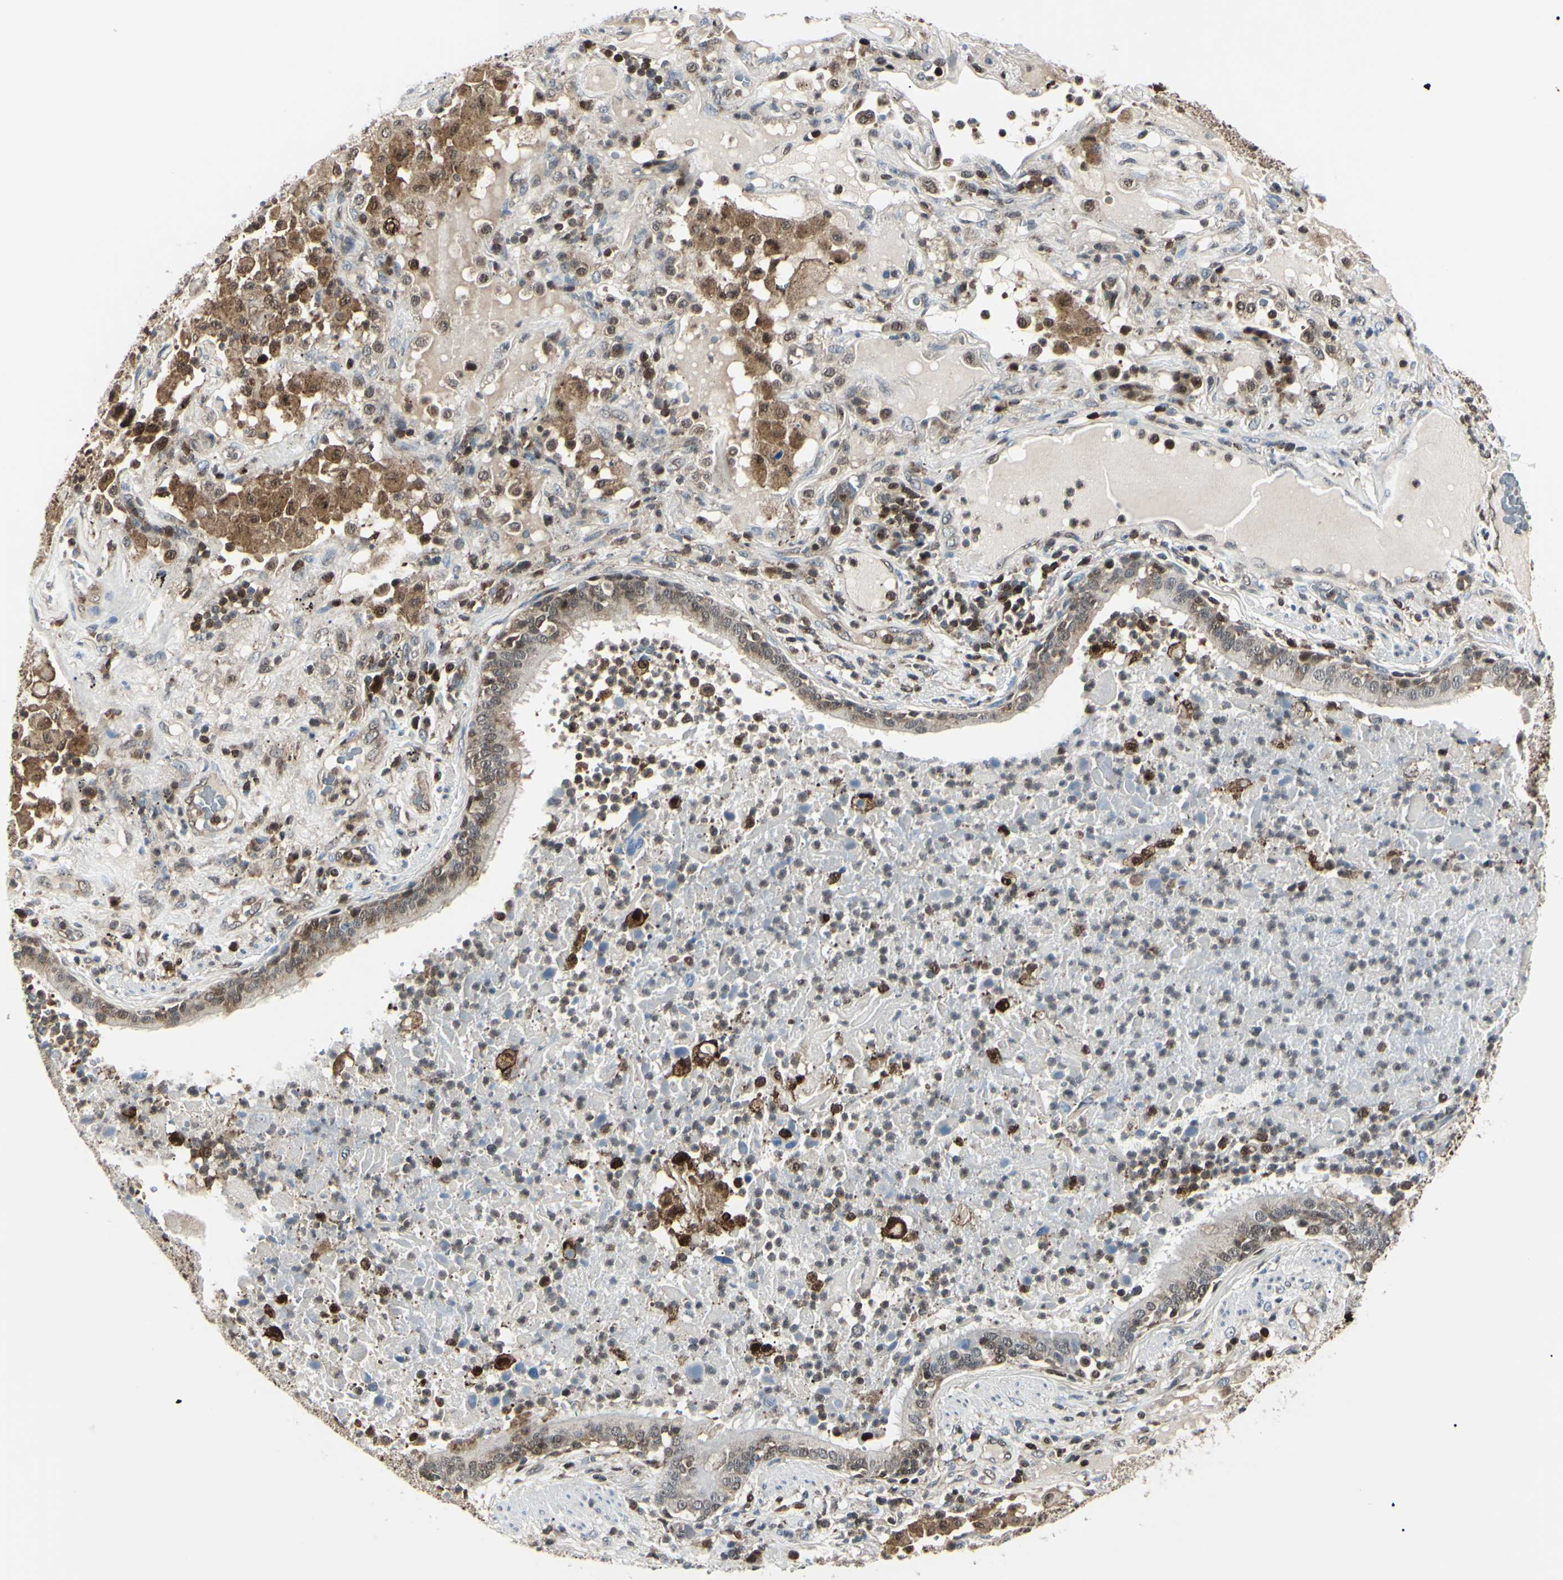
{"staining": {"intensity": "moderate", "quantity": "25%-75%", "location": "cytoplasmic/membranous,nuclear"}, "tissue": "lung cancer", "cell_type": "Tumor cells", "image_type": "cancer", "snomed": [{"axis": "morphology", "description": "Squamous cell carcinoma, NOS"}, {"axis": "topography", "description": "Lung"}], "caption": "Lung cancer (squamous cell carcinoma) stained with a protein marker displays moderate staining in tumor cells.", "gene": "PGK1", "patient": {"sex": "male", "age": 57}}